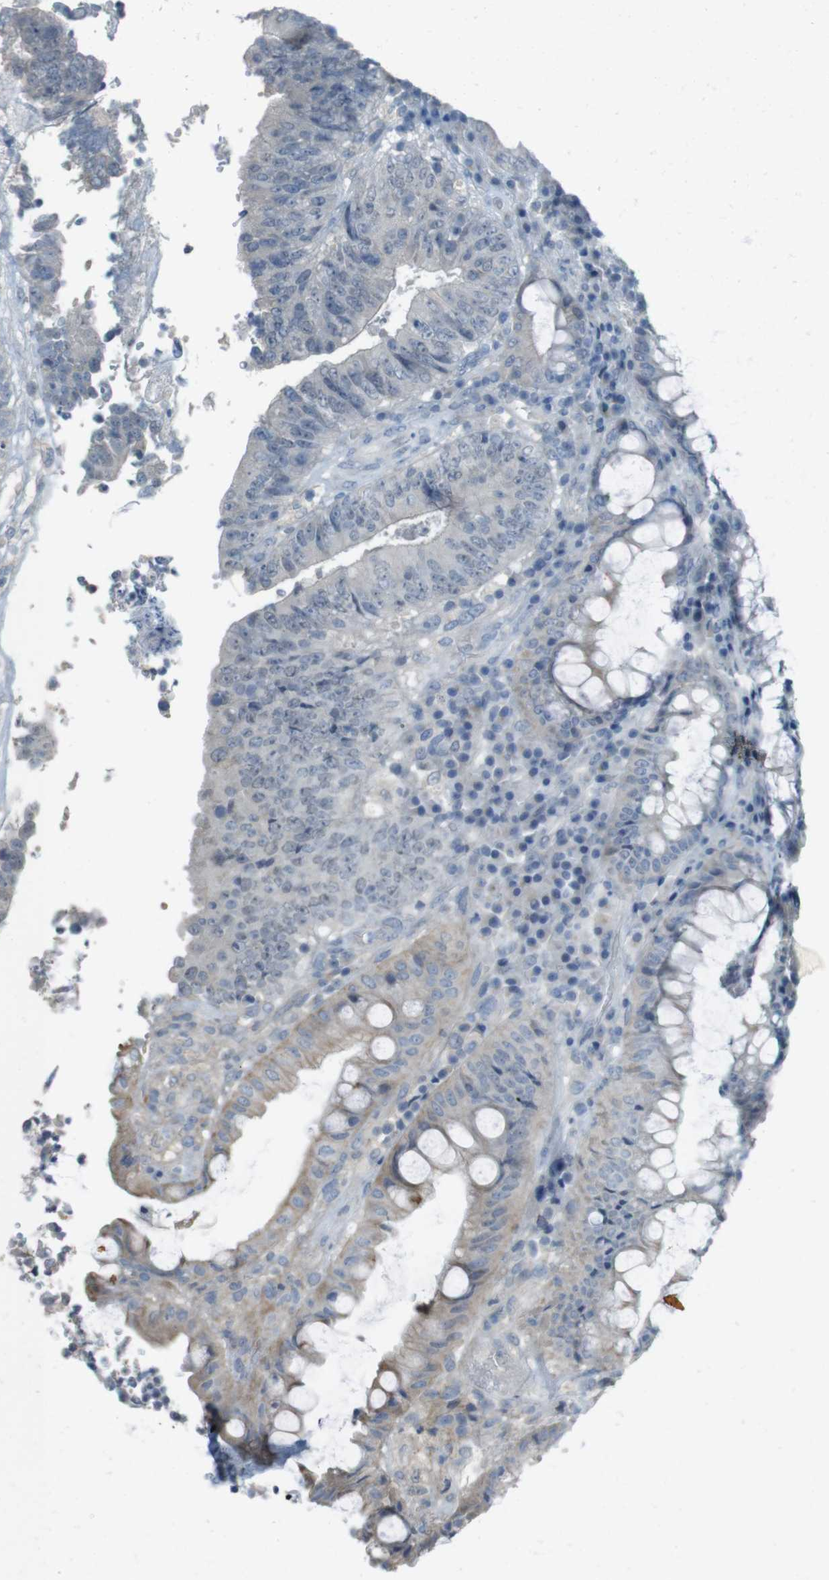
{"staining": {"intensity": "weak", "quantity": "<25%", "location": "cytoplasmic/membranous"}, "tissue": "colorectal cancer", "cell_type": "Tumor cells", "image_type": "cancer", "snomed": [{"axis": "morphology", "description": "Adenocarcinoma, NOS"}, {"axis": "topography", "description": "Rectum"}], "caption": "IHC photomicrograph of human colorectal adenocarcinoma stained for a protein (brown), which displays no positivity in tumor cells. (DAB IHC with hematoxylin counter stain).", "gene": "ENTPD7", "patient": {"sex": "male", "age": 72}}